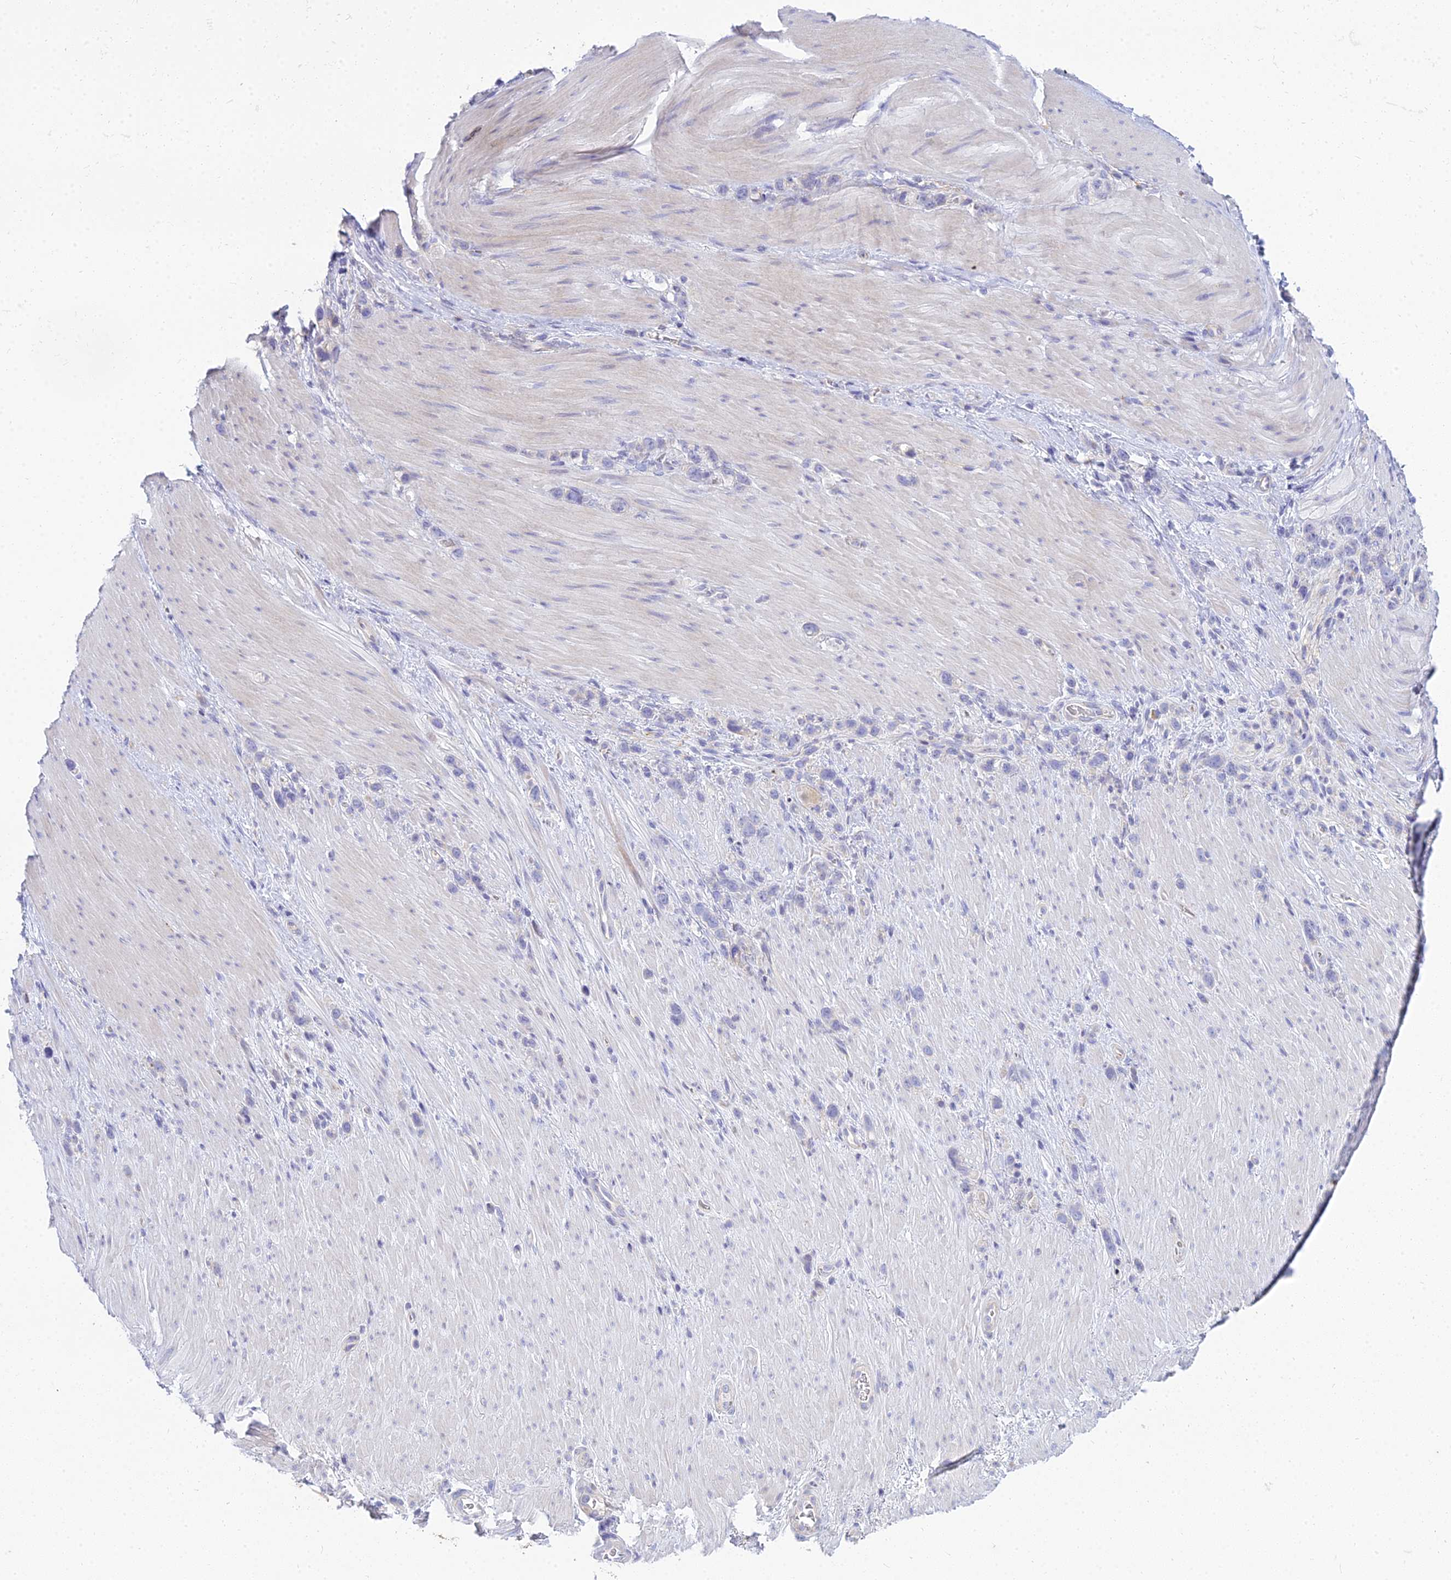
{"staining": {"intensity": "negative", "quantity": "none", "location": "none"}, "tissue": "stomach cancer", "cell_type": "Tumor cells", "image_type": "cancer", "snomed": [{"axis": "morphology", "description": "Adenocarcinoma, NOS"}, {"axis": "topography", "description": "Stomach"}], "caption": "High power microscopy photomicrograph of an immunohistochemistry photomicrograph of stomach cancer (adenocarcinoma), revealing no significant staining in tumor cells.", "gene": "SMIM24", "patient": {"sex": "female", "age": 65}}